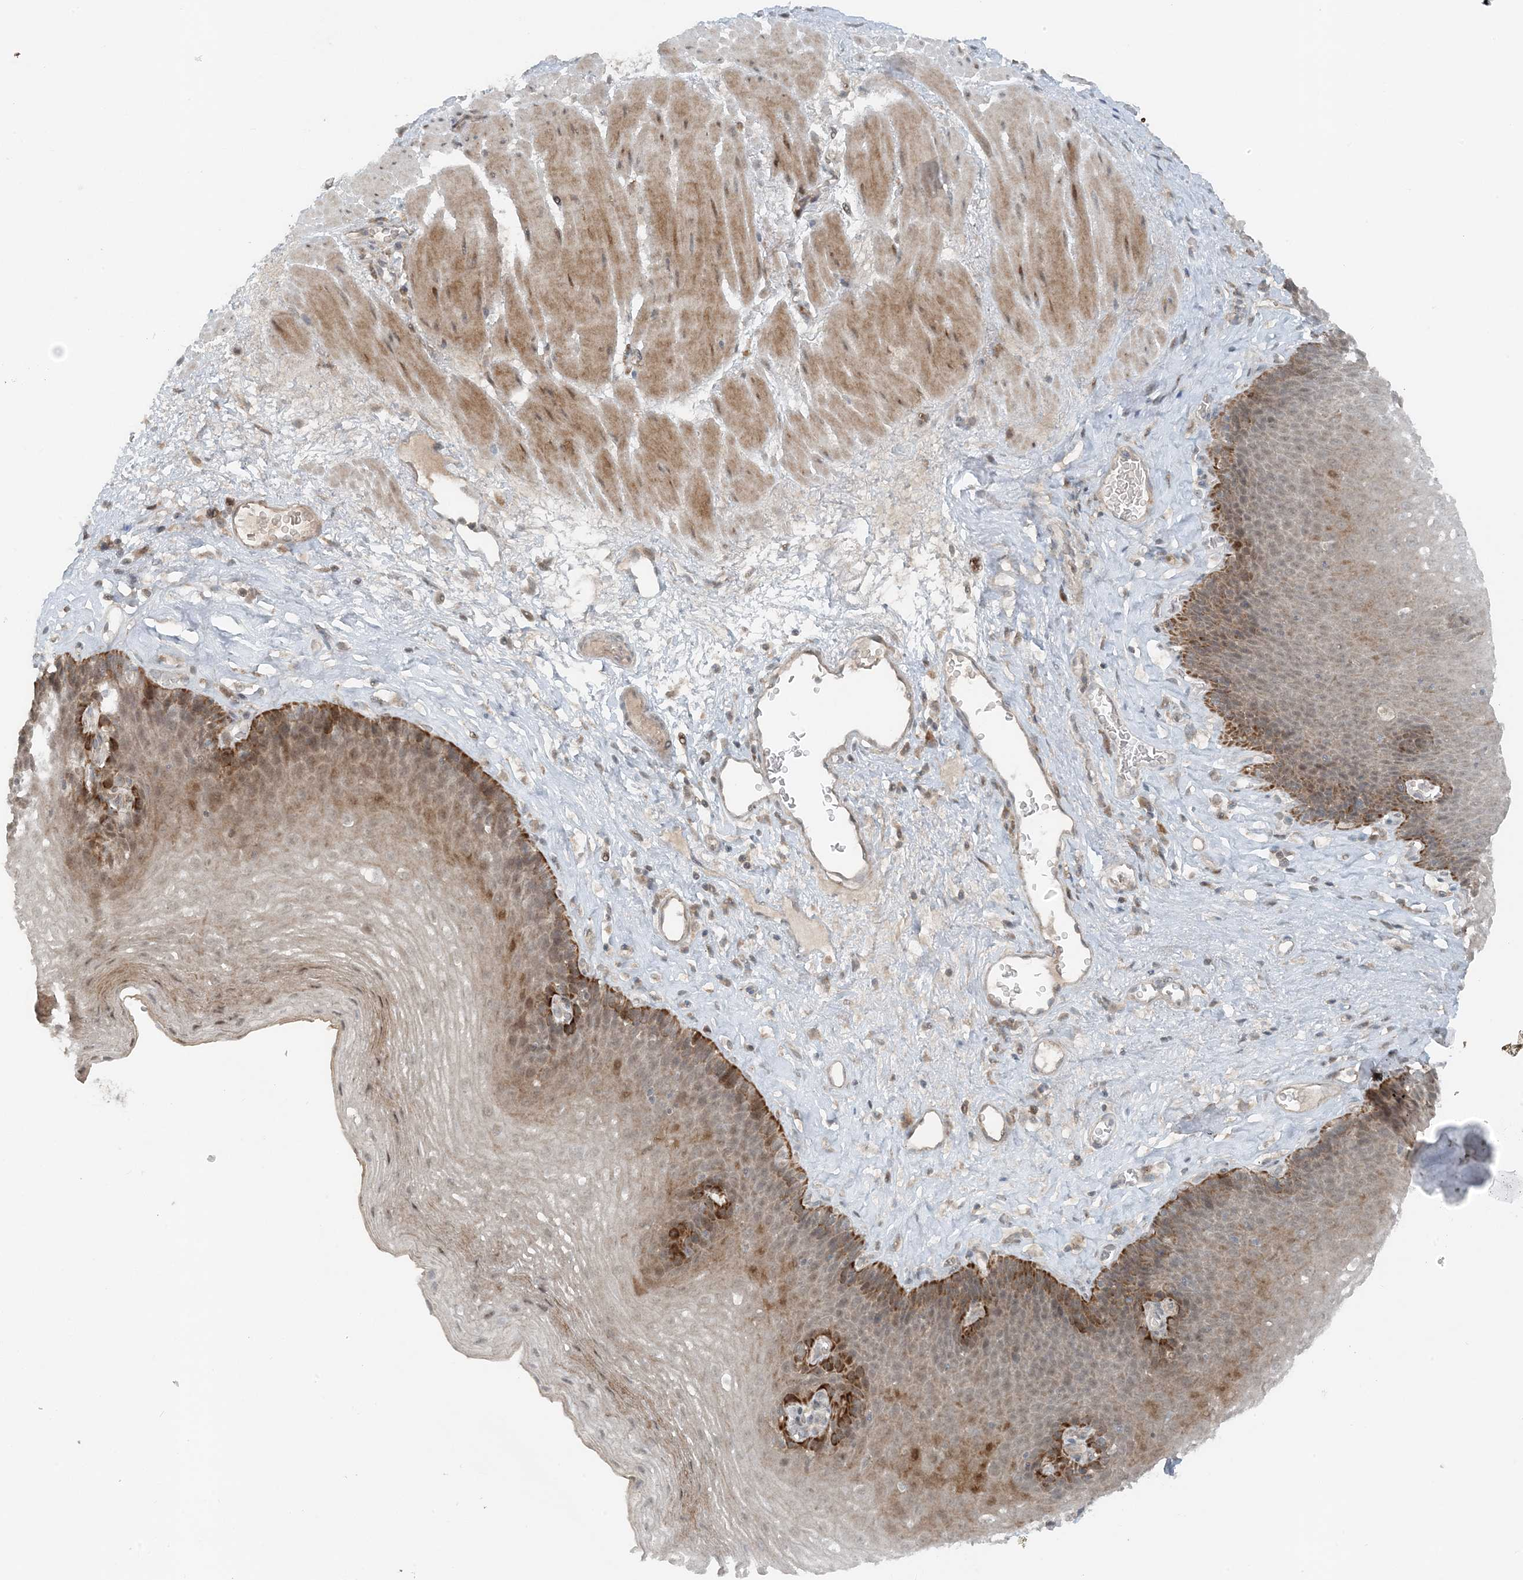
{"staining": {"intensity": "moderate", "quantity": ">75%", "location": "cytoplasmic/membranous"}, "tissue": "esophagus", "cell_type": "Squamous epithelial cells", "image_type": "normal", "snomed": [{"axis": "morphology", "description": "Normal tissue, NOS"}, {"axis": "topography", "description": "Esophagus"}], "caption": "Immunohistochemistry (IHC) (DAB (3,3'-diaminobenzidine)) staining of normal esophagus displays moderate cytoplasmic/membranous protein staining in about >75% of squamous epithelial cells.", "gene": "MITD1", "patient": {"sex": "female", "age": 66}}